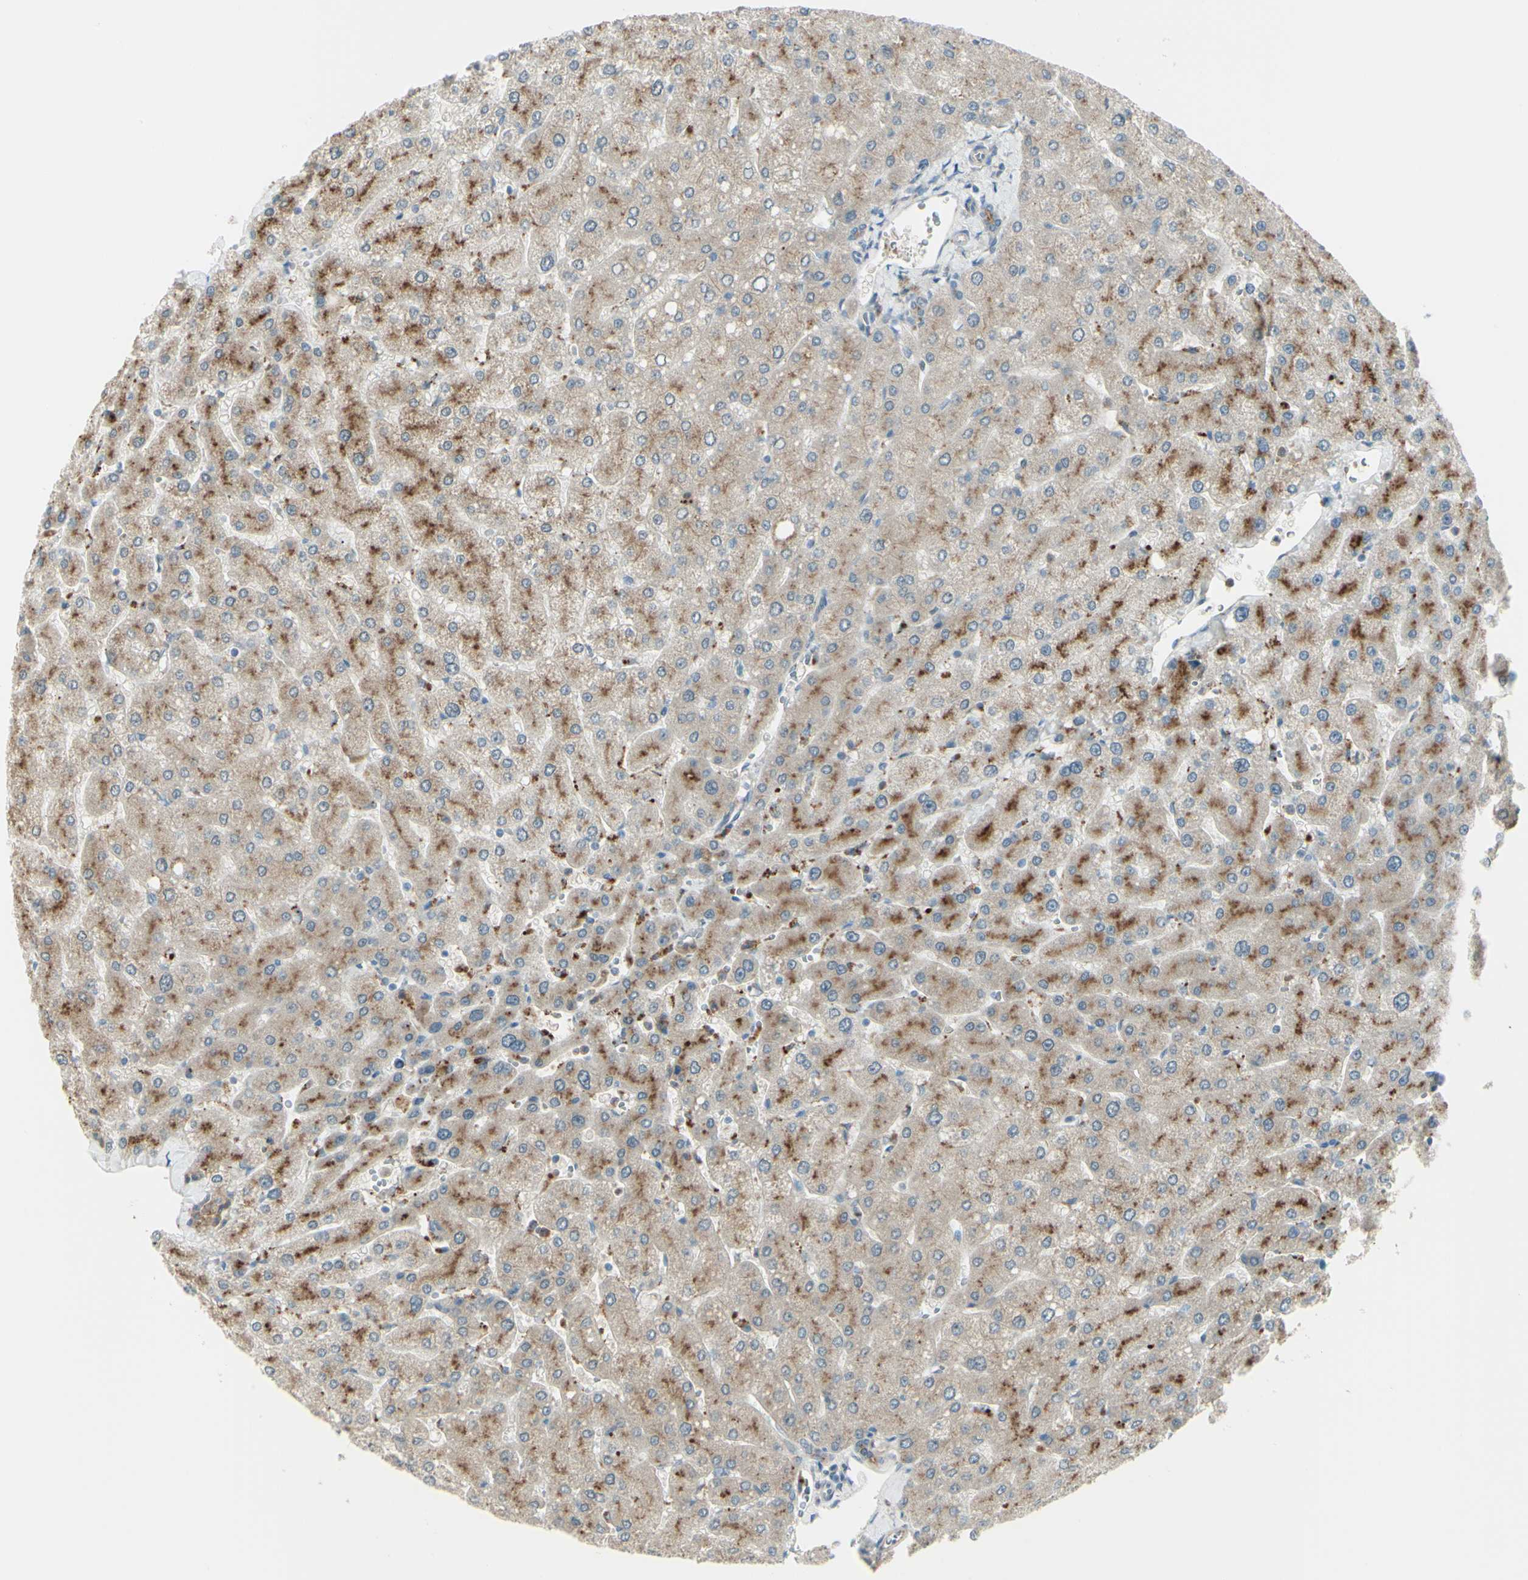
{"staining": {"intensity": "weak", "quantity": ">75%", "location": "cytoplasmic/membranous"}, "tissue": "liver", "cell_type": "Cholangiocytes", "image_type": "normal", "snomed": [{"axis": "morphology", "description": "Normal tissue, NOS"}, {"axis": "topography", "description": "Liver"}], "caption": "Immunohistochemical staining of benign liver shows >75% levels of weak cytoplasmic/membranous protein expression in approximately >75% of cholangiocytes.", "gene": "LMTK2", "patient": {"sex": "male", "age": 55}}